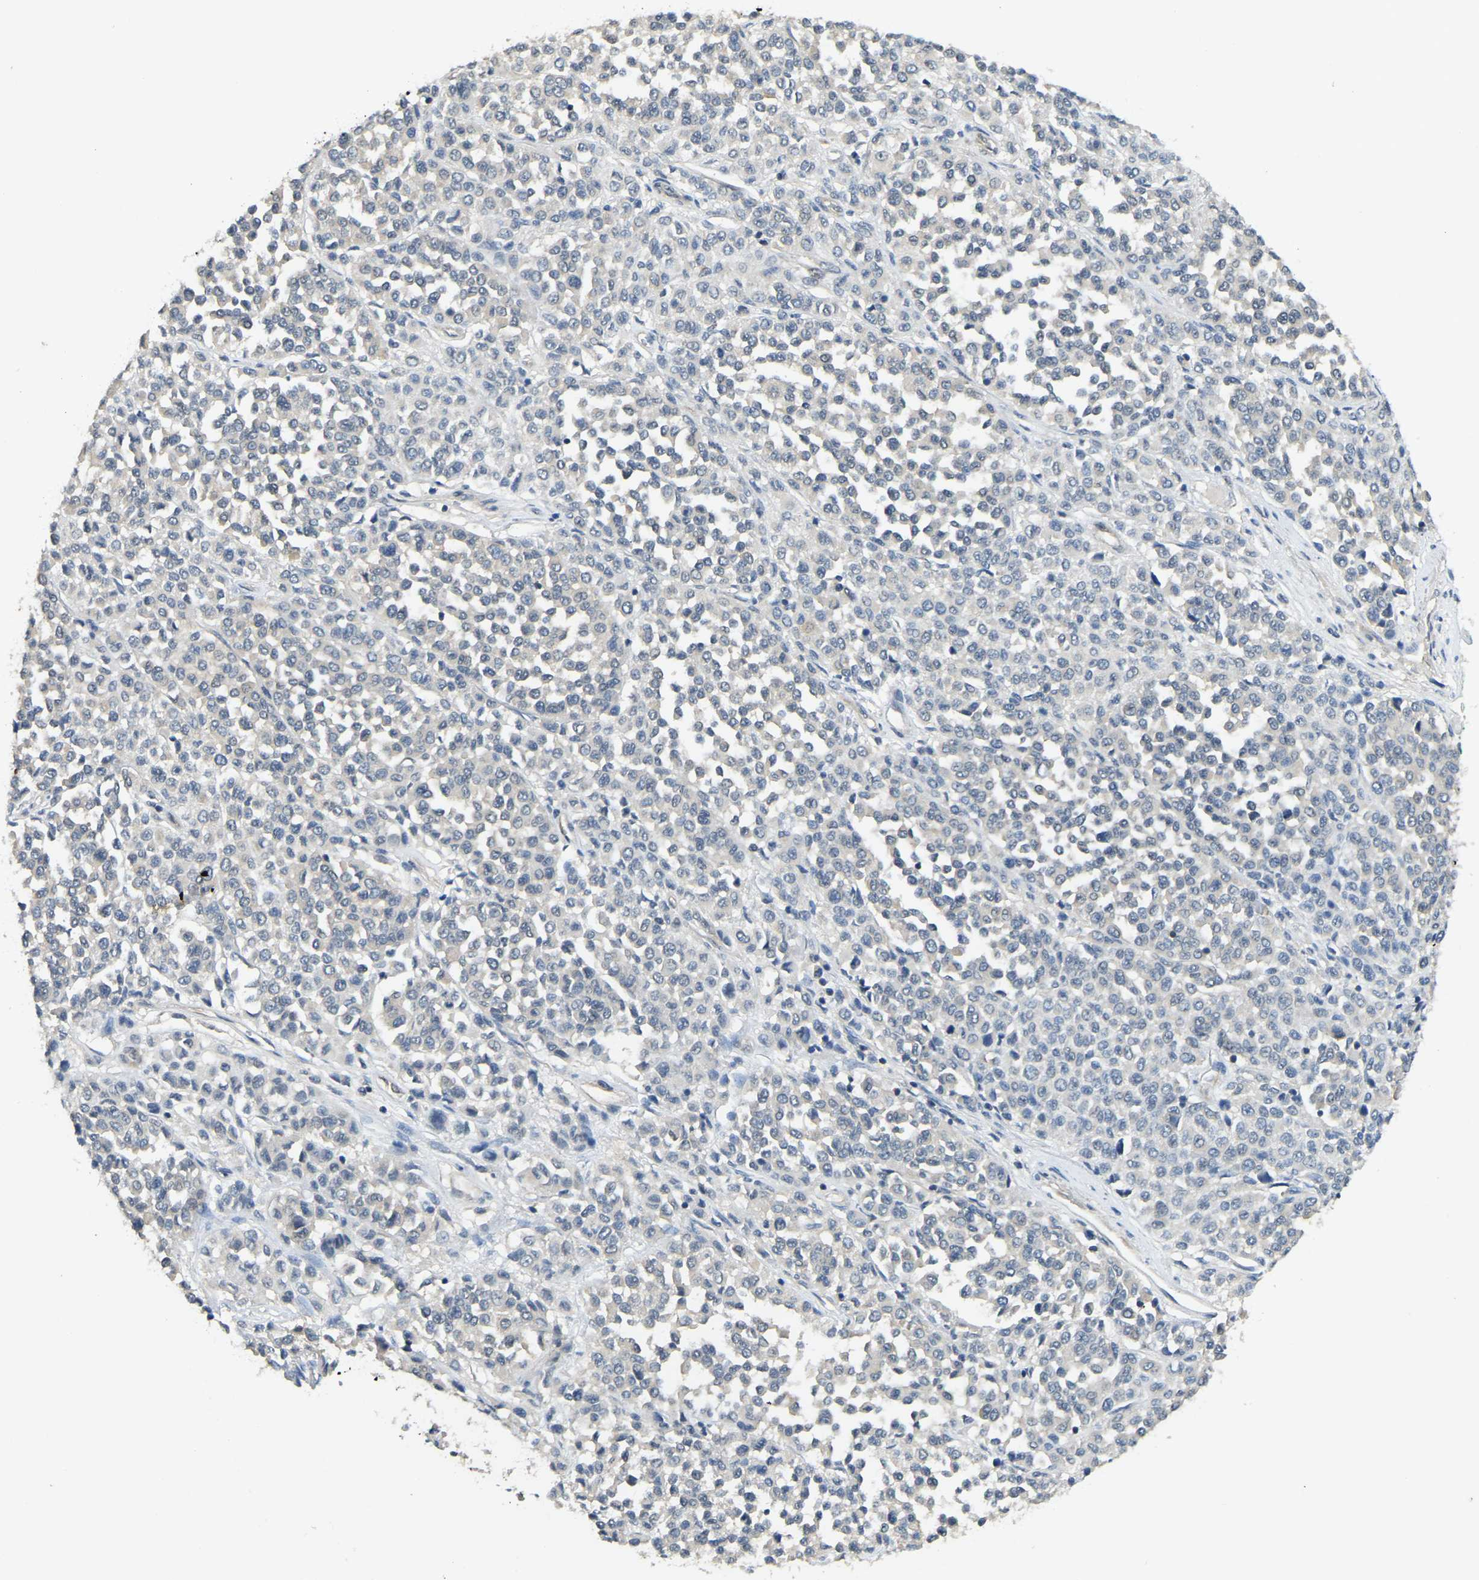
{"staining": {"intensity": "negative", "quantity": "none", "location": "none"}, "tissue": "melanoma", "cell_type": "Tumor cells", "image_type": "cancer", "snomed": [{"axis": "morphology", "description": "Malignant melanoma, Metastatic site"}, {"axis": "topography", "description": "Pancreas"}], "caption": "A high-resolution micrograph shows immunohistochemistry (IHC) staining of melanoma, which displays no significant expression in tumor cells.", "gene": "AHNAK", "patient": {"sex": "female", "age": 30}}